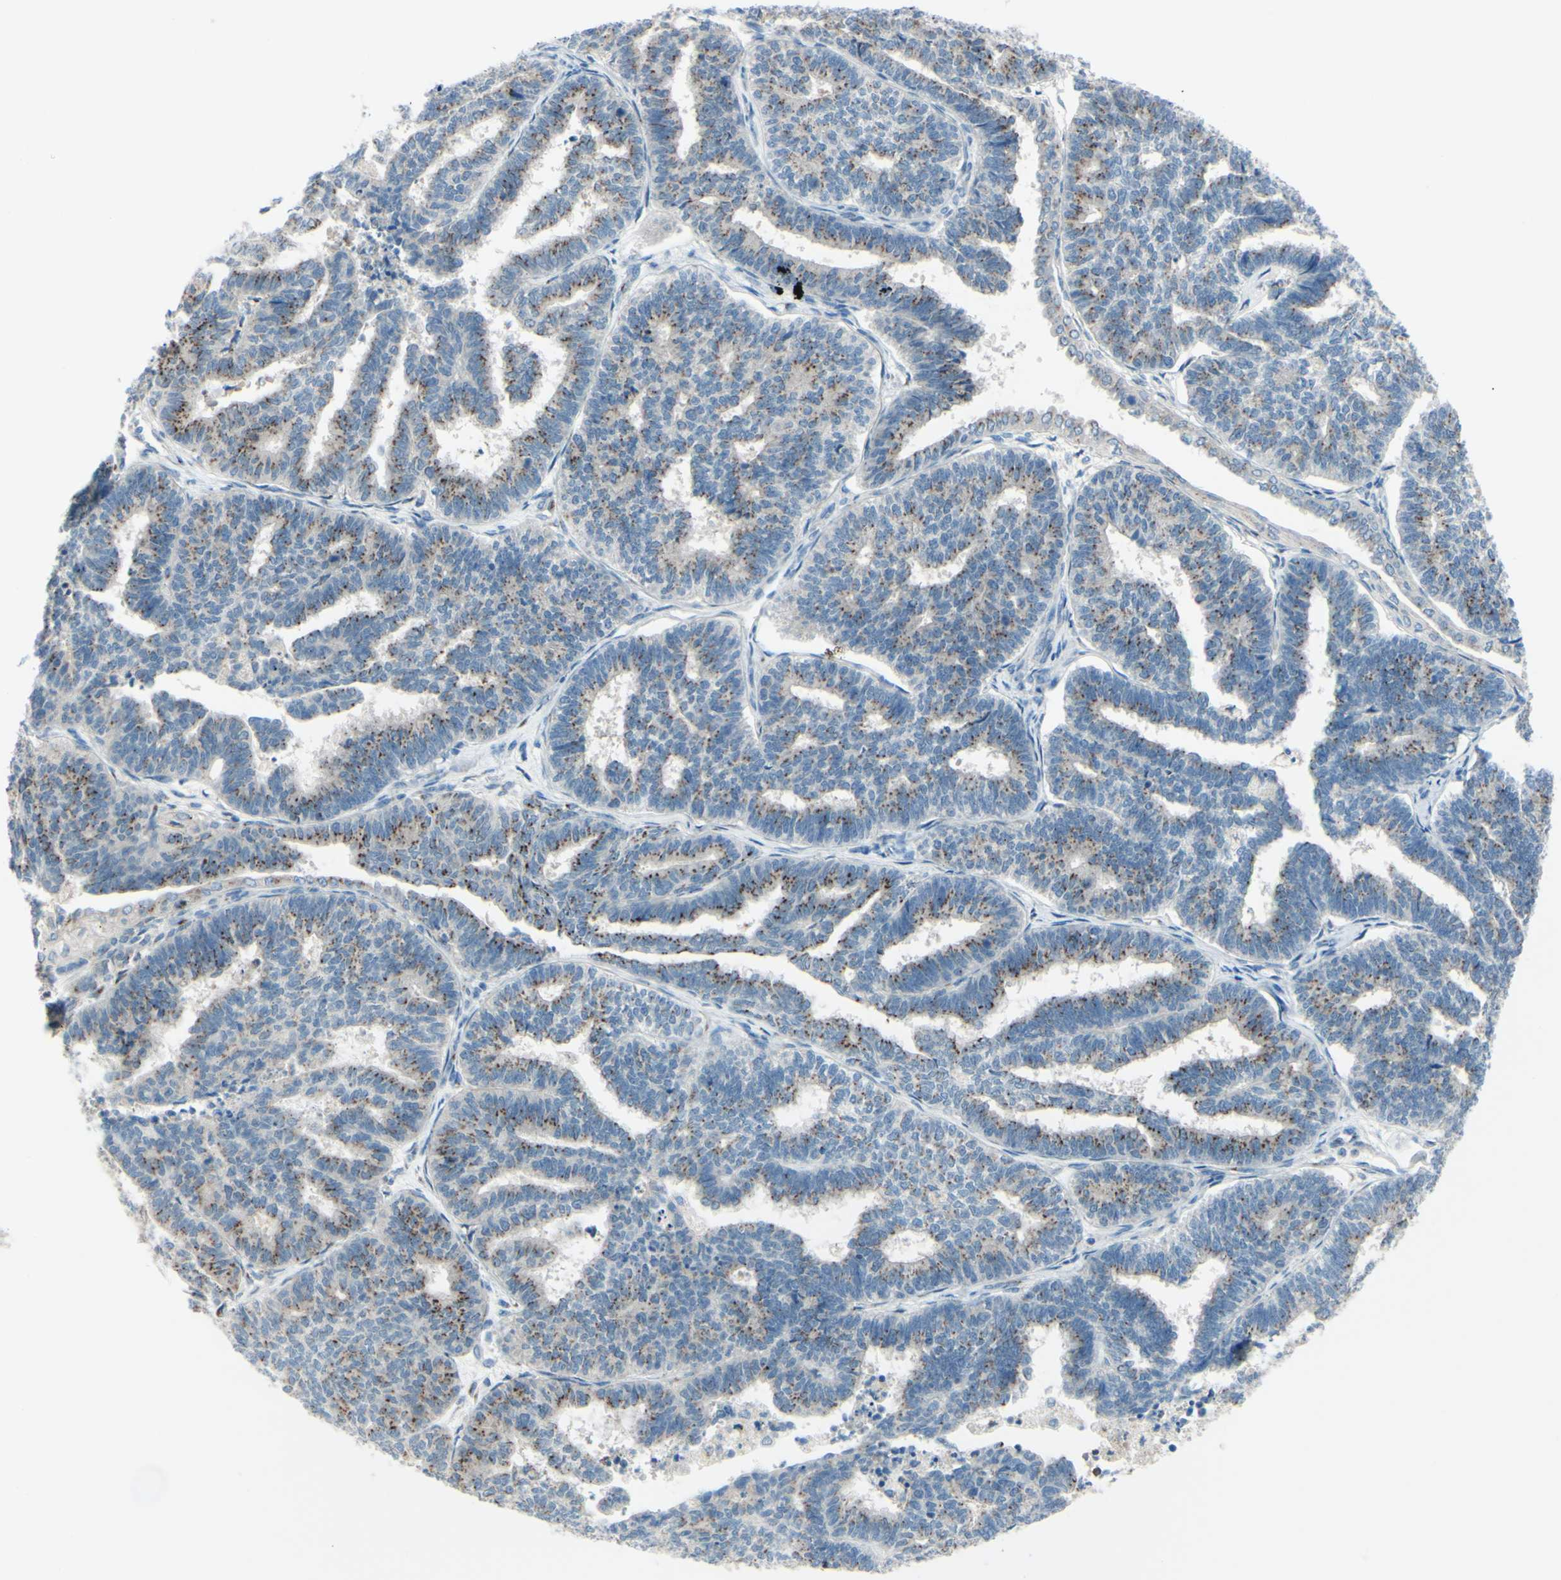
{"staining": {"intensity": "moderate", "quantity": "25%-75%", "location": "cytoplasmic/membranous"}, "tissue": "endometrial cancer", "cell_type": "Tumor cells", "image_type": "cancer", "snomed": [{"axis": "morphology", "description": "Adenocarcinoma, NOS"}, {"axis": "topography", "description": "Endometrium"}], "caption": "Immunohistochemical staining of endometrial cancer shows moderate cytoplasmic/membranous protein staining in approximately 25%-75% of tumor cells.", "gene": "B4GALT1", "patient": {"sex": "female", "age": 70}}